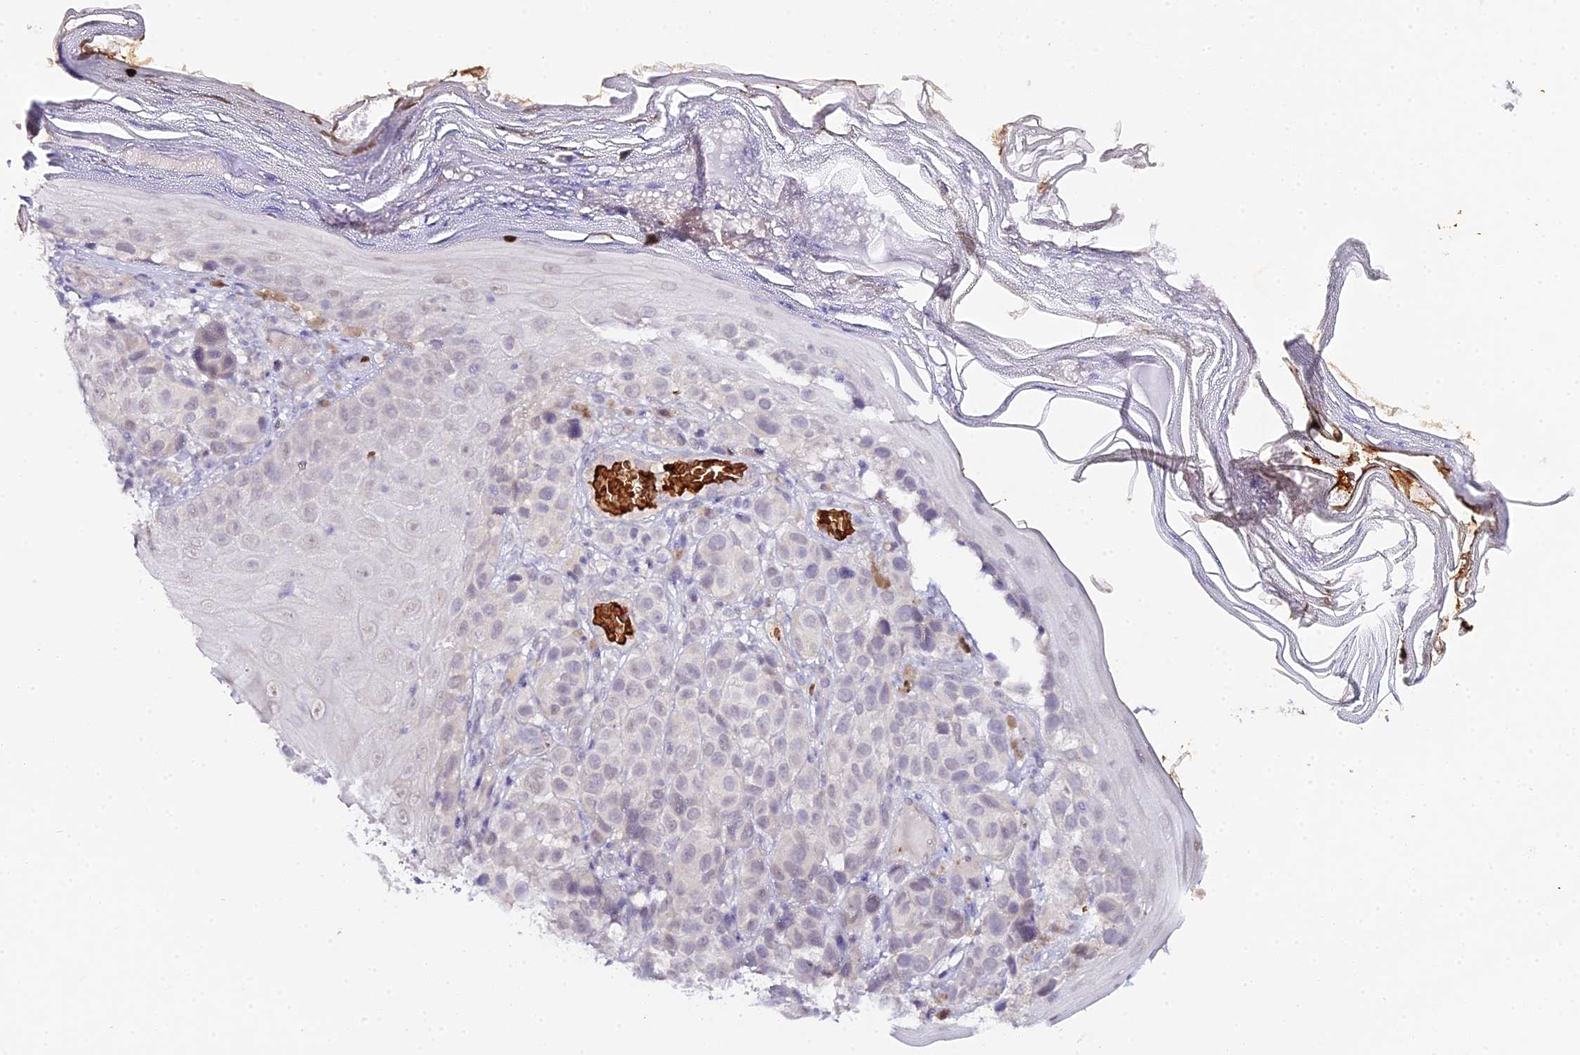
{"staining": {"intensity": "negative", "quantity": "none", "location": "none"}, "tissue": "melanoma", "cell_type": "Tumor cells", "image_type": "cancer", "snomed": [{"axis": "morphology", "description": "Malignant melanoma, NOS"}, {"axis": "topography", "description": "Skin"}], "caption": "Immunohistochemistry (IHC) of malignant melanoma demonstrates no staining in tumor cells. (Brightfield microscopy of DAB (3,3'-diaminobenzidine) IHC at high magnification).", "gene": "CFAP45", "patient": {"sex": "male", "age": 38}}